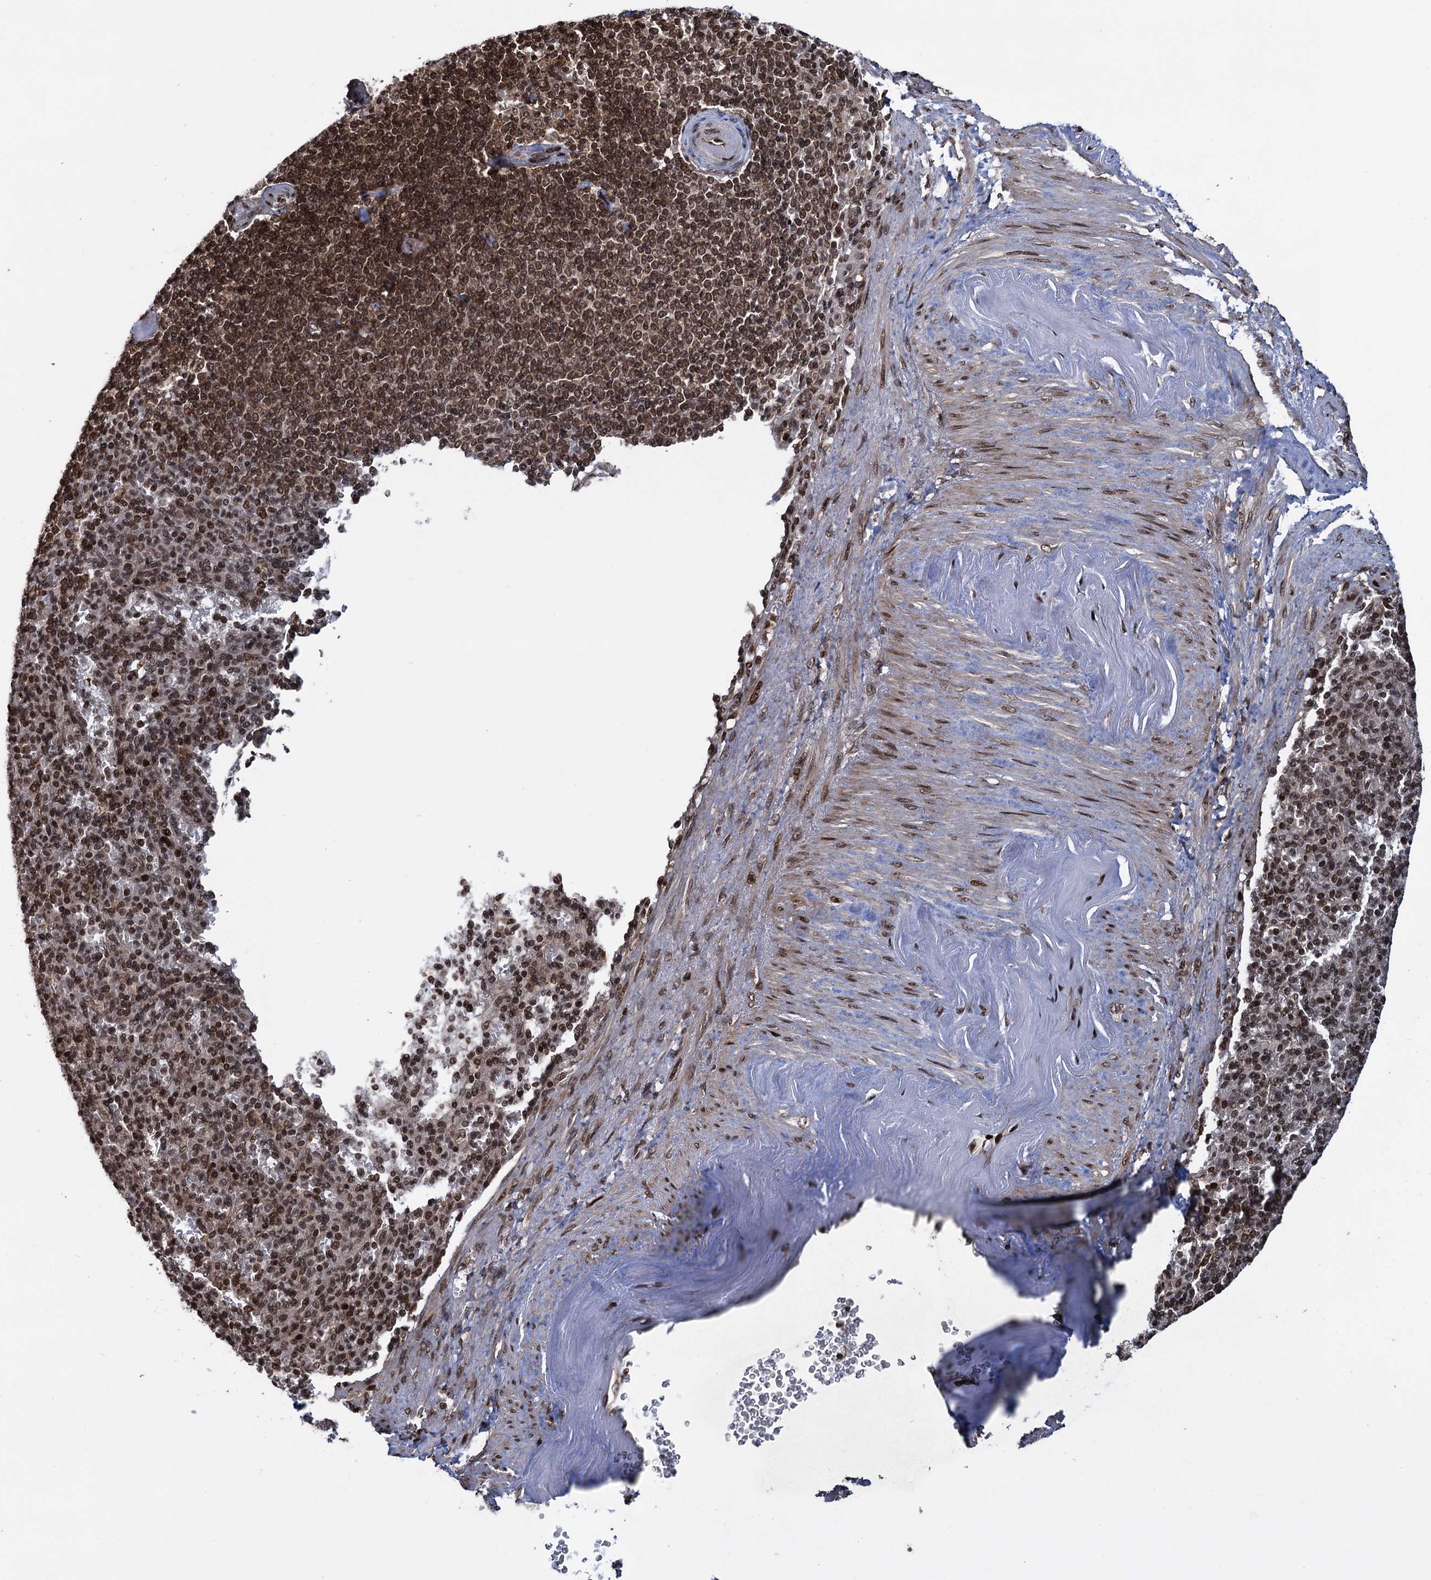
{"staining": {"intensity": "strong", "quantity": ">75%", "location": "nuclear"}, "tissue": "spleen", "cell_type": "Cells in red pulp", "image_type": "normal", "snomed": [{"axis": "morphology", "description": "Normal tissue, NOS"}, {"axis": "topography", "description": "Spleen"}], "caption": "Immunohistochemical staining of benign human spleen reveals >75% levels of strong nuclear protein staining in about >75% of cells in red pulp. Nuclei are stained in blue.", "gene": "ZNF169", "patient": {"sex": "female", "age": 74}}